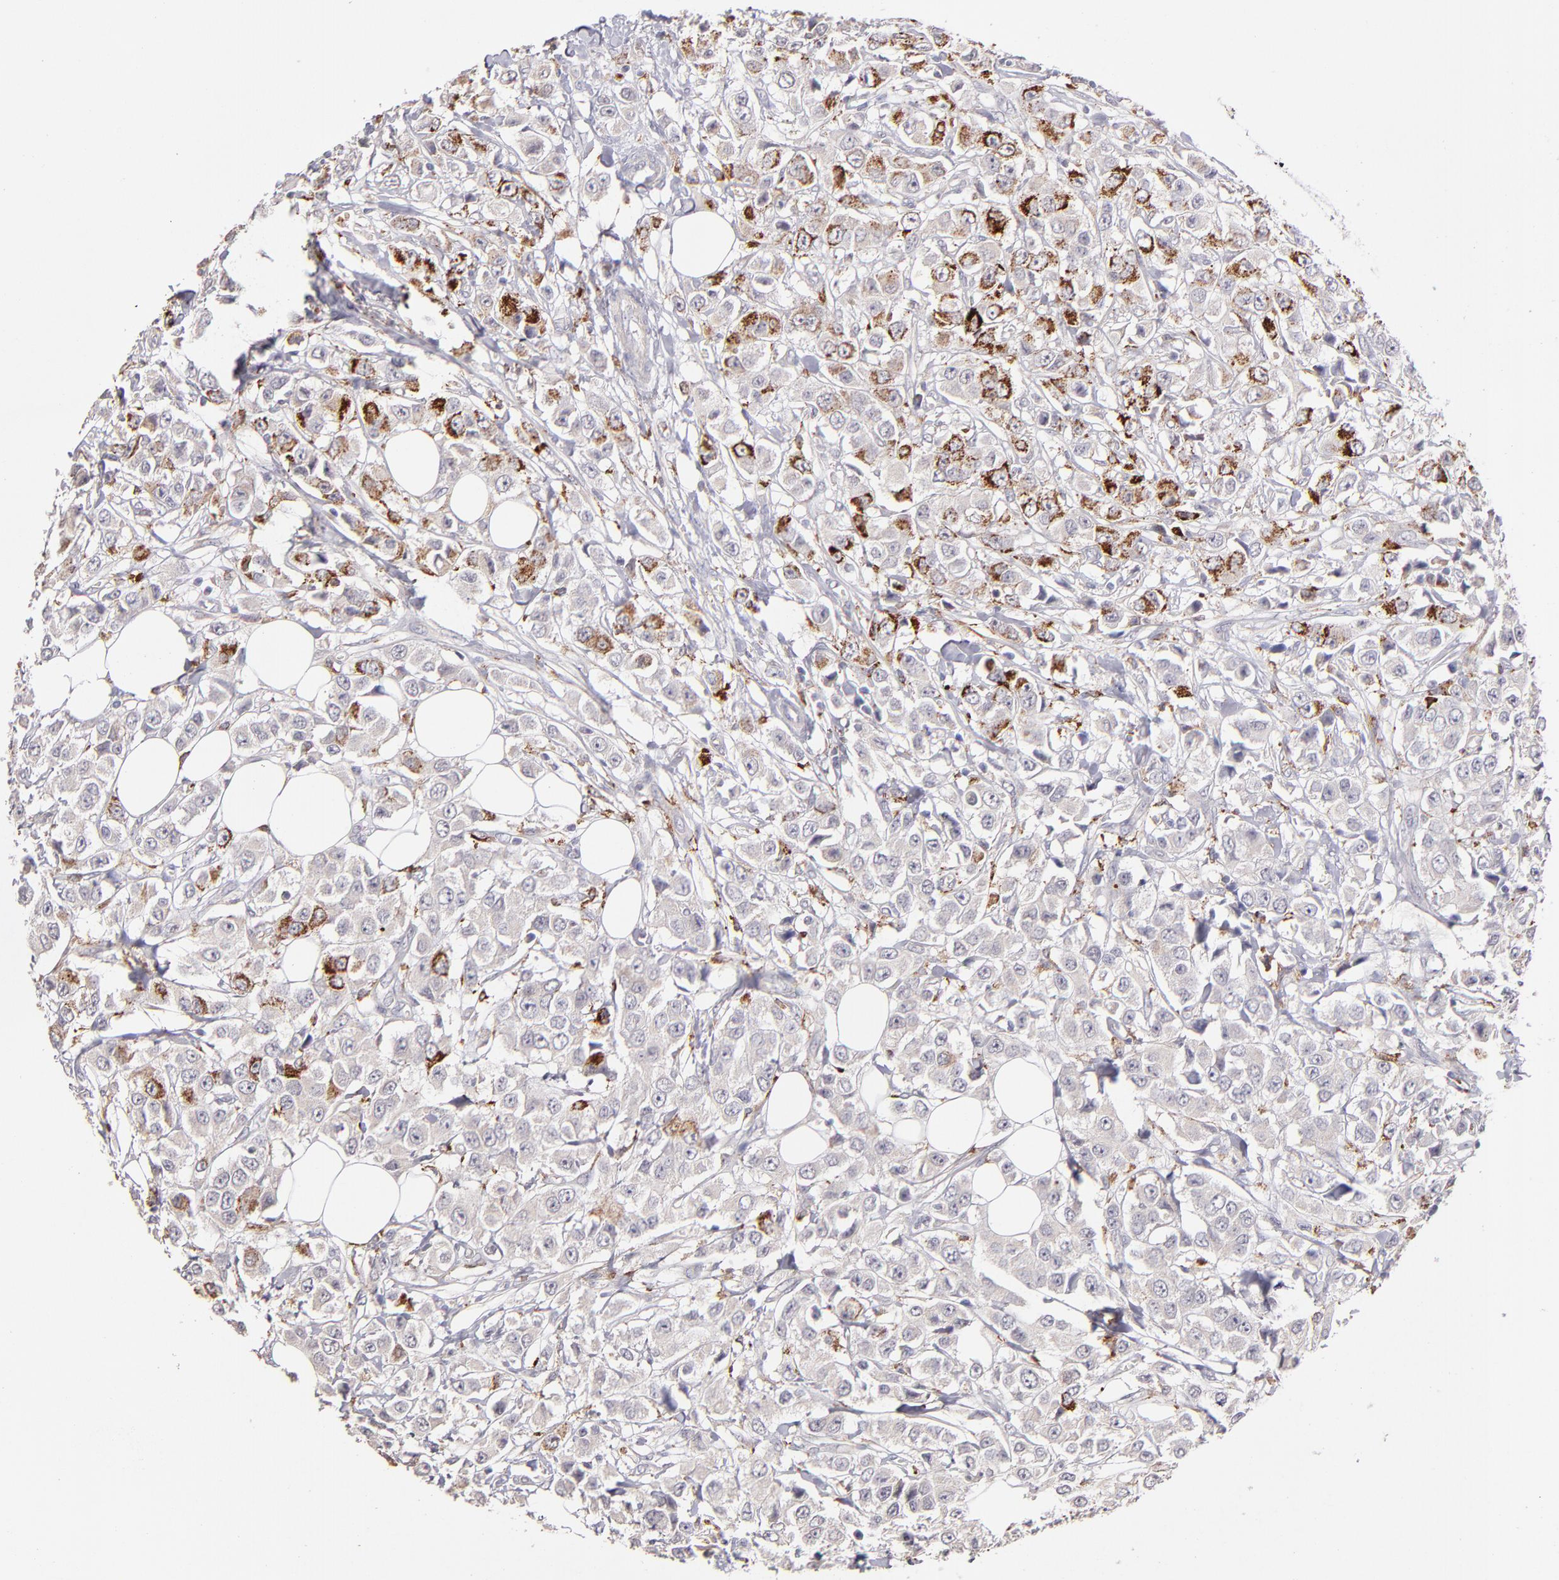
{"staining": {"intensity": "strong", "quantity": "25%-75%", "location": "cytoplasmic/membranous"}, "tissue": "breast cancer", "cell_type": "Tumor cells", "image_type": "cancer", "snomed": [{"axis": "morphology", "description": "Duct carcinoma"}, {"axis": "topography", "description": "Breast"}], "caption": "Tumor cells exhibit high levels of strong cytoplasmic/membranous expression in about 25%-75% of cells in intraductal carcinoma (breast).", "gene": "GLDC", "patient": {"sex": "female", "age": 58}}